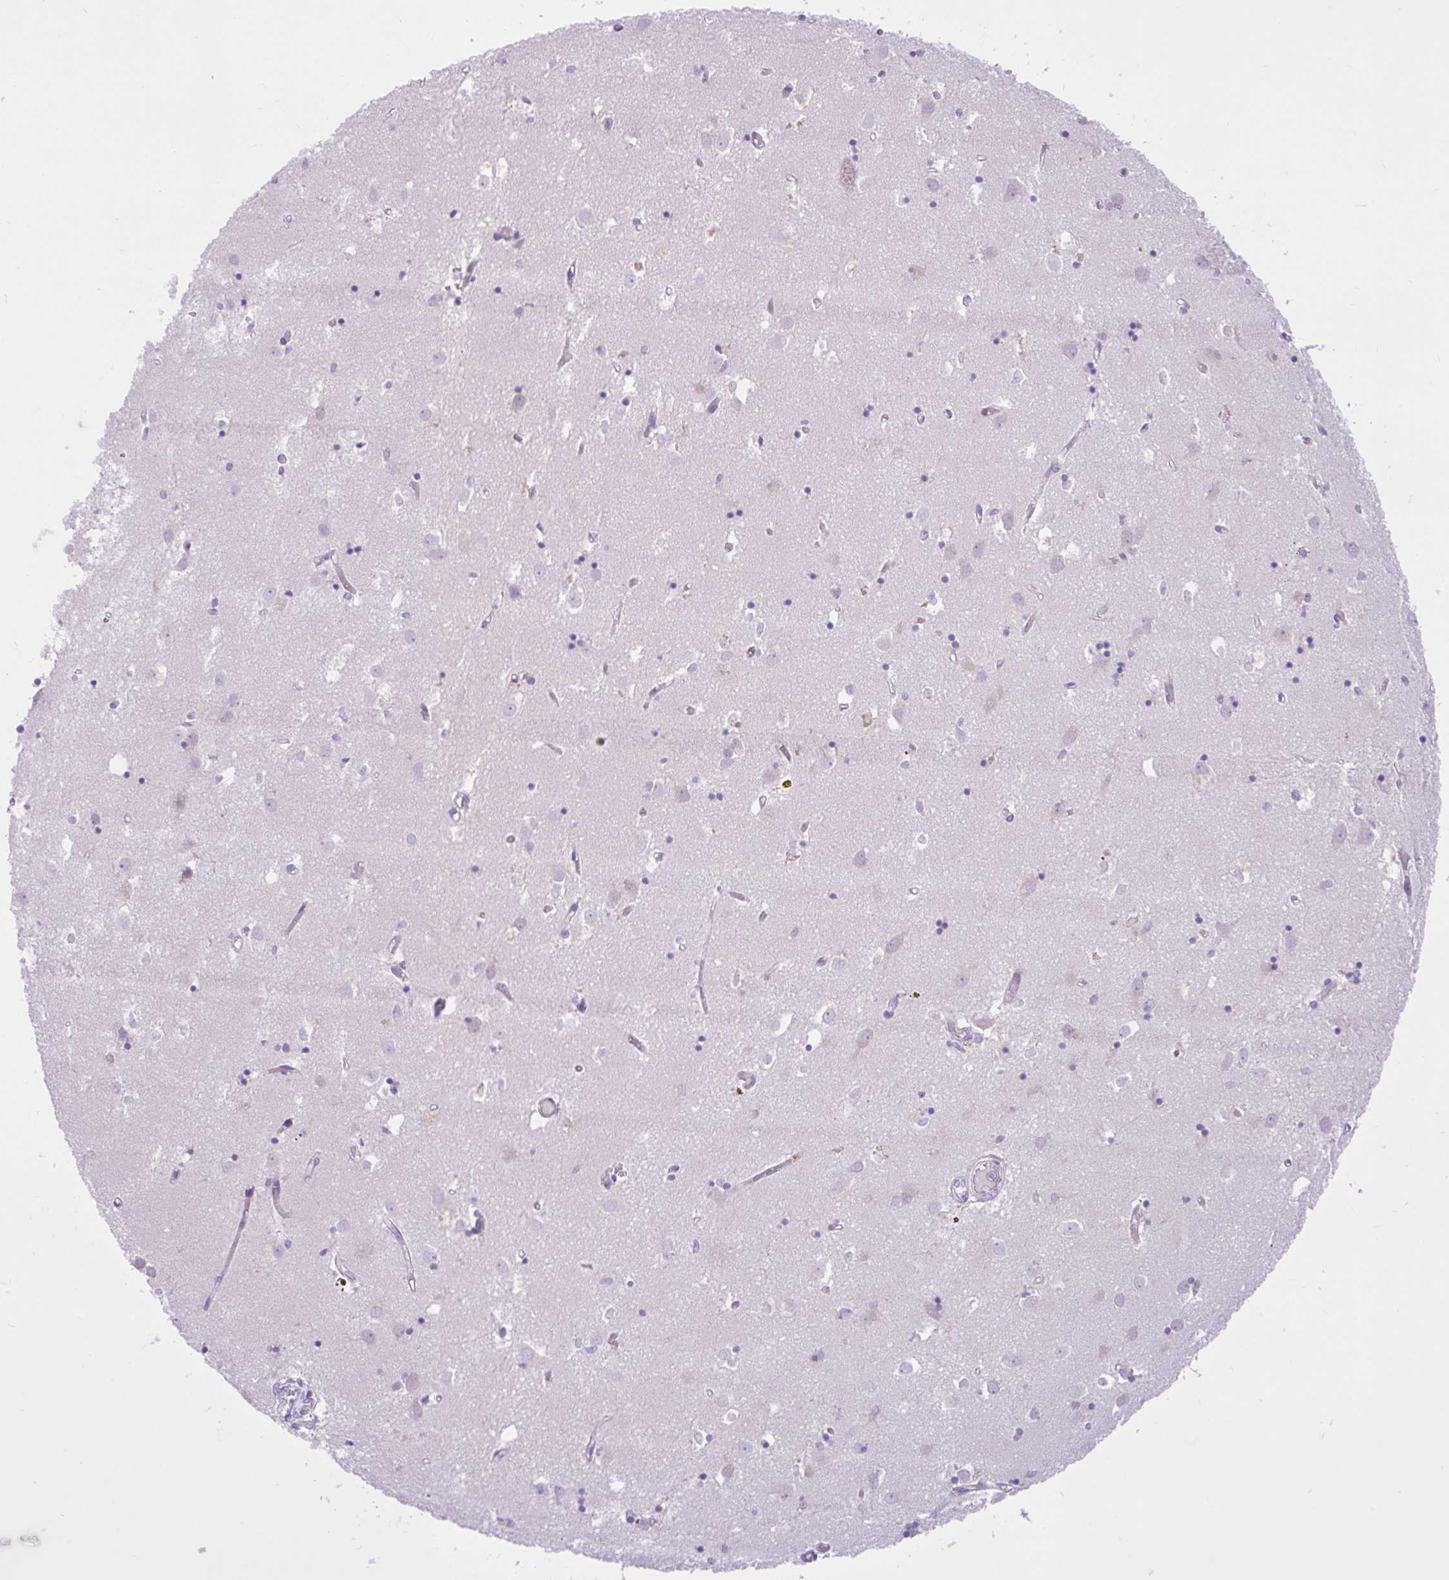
{"staining": {"intensity": "negative", "quantity": "none", "location": "none"}, "tissue": "caudate", "cell_type": "Glial cells", "image_type": "normal", "snomed": [{"axis": "morphology", "description": "Normal tissue, NOS"}, {"axis": "topography", "description": "Lateral ventricle wall"}], "caption": "Glial cells are negative for brown protein staining in unremarkable caudate. (Brightfield microscopy of DAB immunohistochemistry at high magnification).", "gene": "ZNF101", "patient": {"sex": "male", "age": 70}}